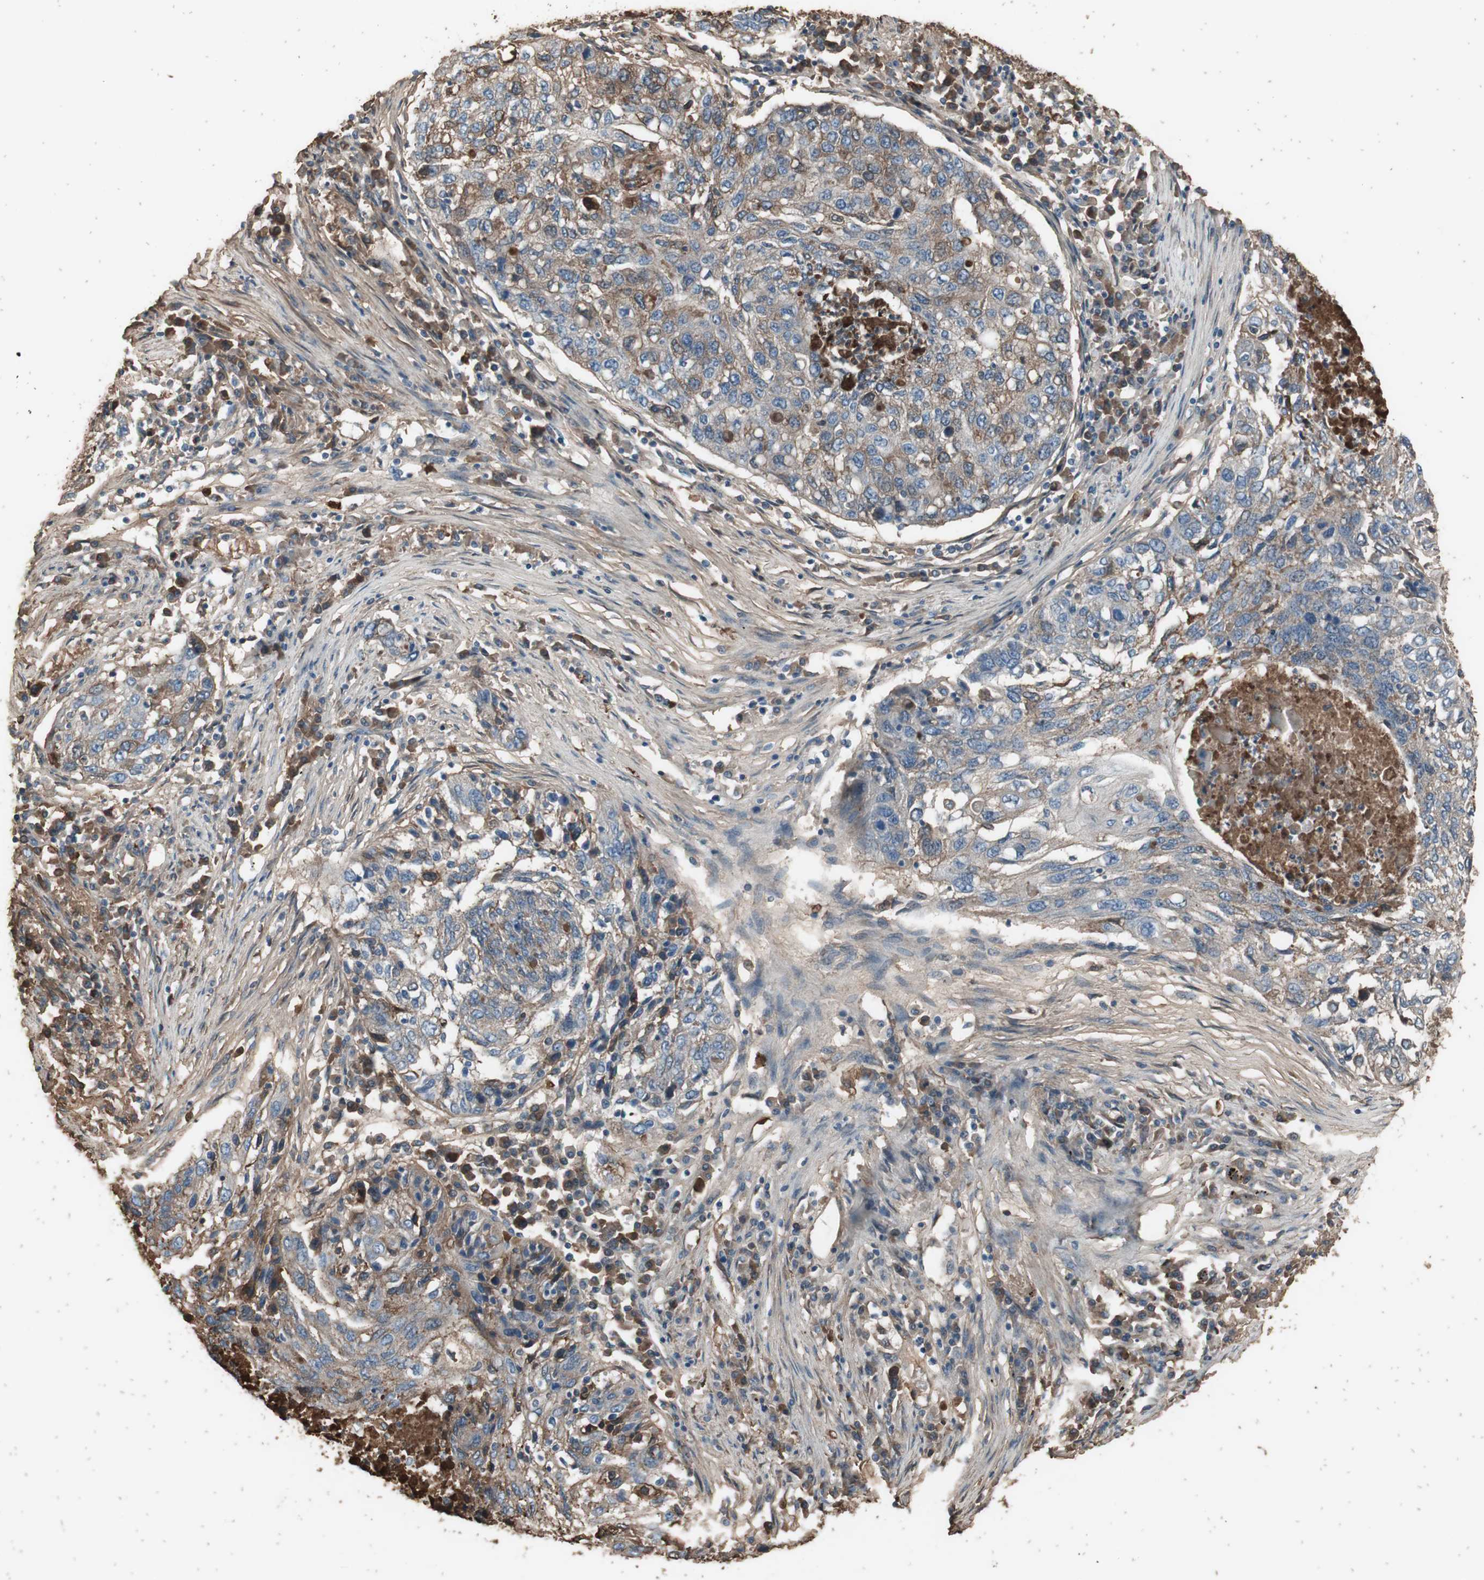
{"staining": {"intensity": "weak", "quantity": ">75%", "location": "cytoplasmic/membranous"}, "tissue": "lung cancer", "cell_type": "Tumor cells", "image_type": "cancer", "snomed": [{"axis": "morphology", "description": "Squamous cell carcinoma, NOS"}, {"axis": "topography", "description": "Lung"}], "caption": "A photomicrograph of human lung squamous cell carcinoma stained for a protein reveals weak cytoplasmic/membranous brown staining in tumor cells.", "gene": "MMP14", "patient": {"sex": "female", "age": 63}}